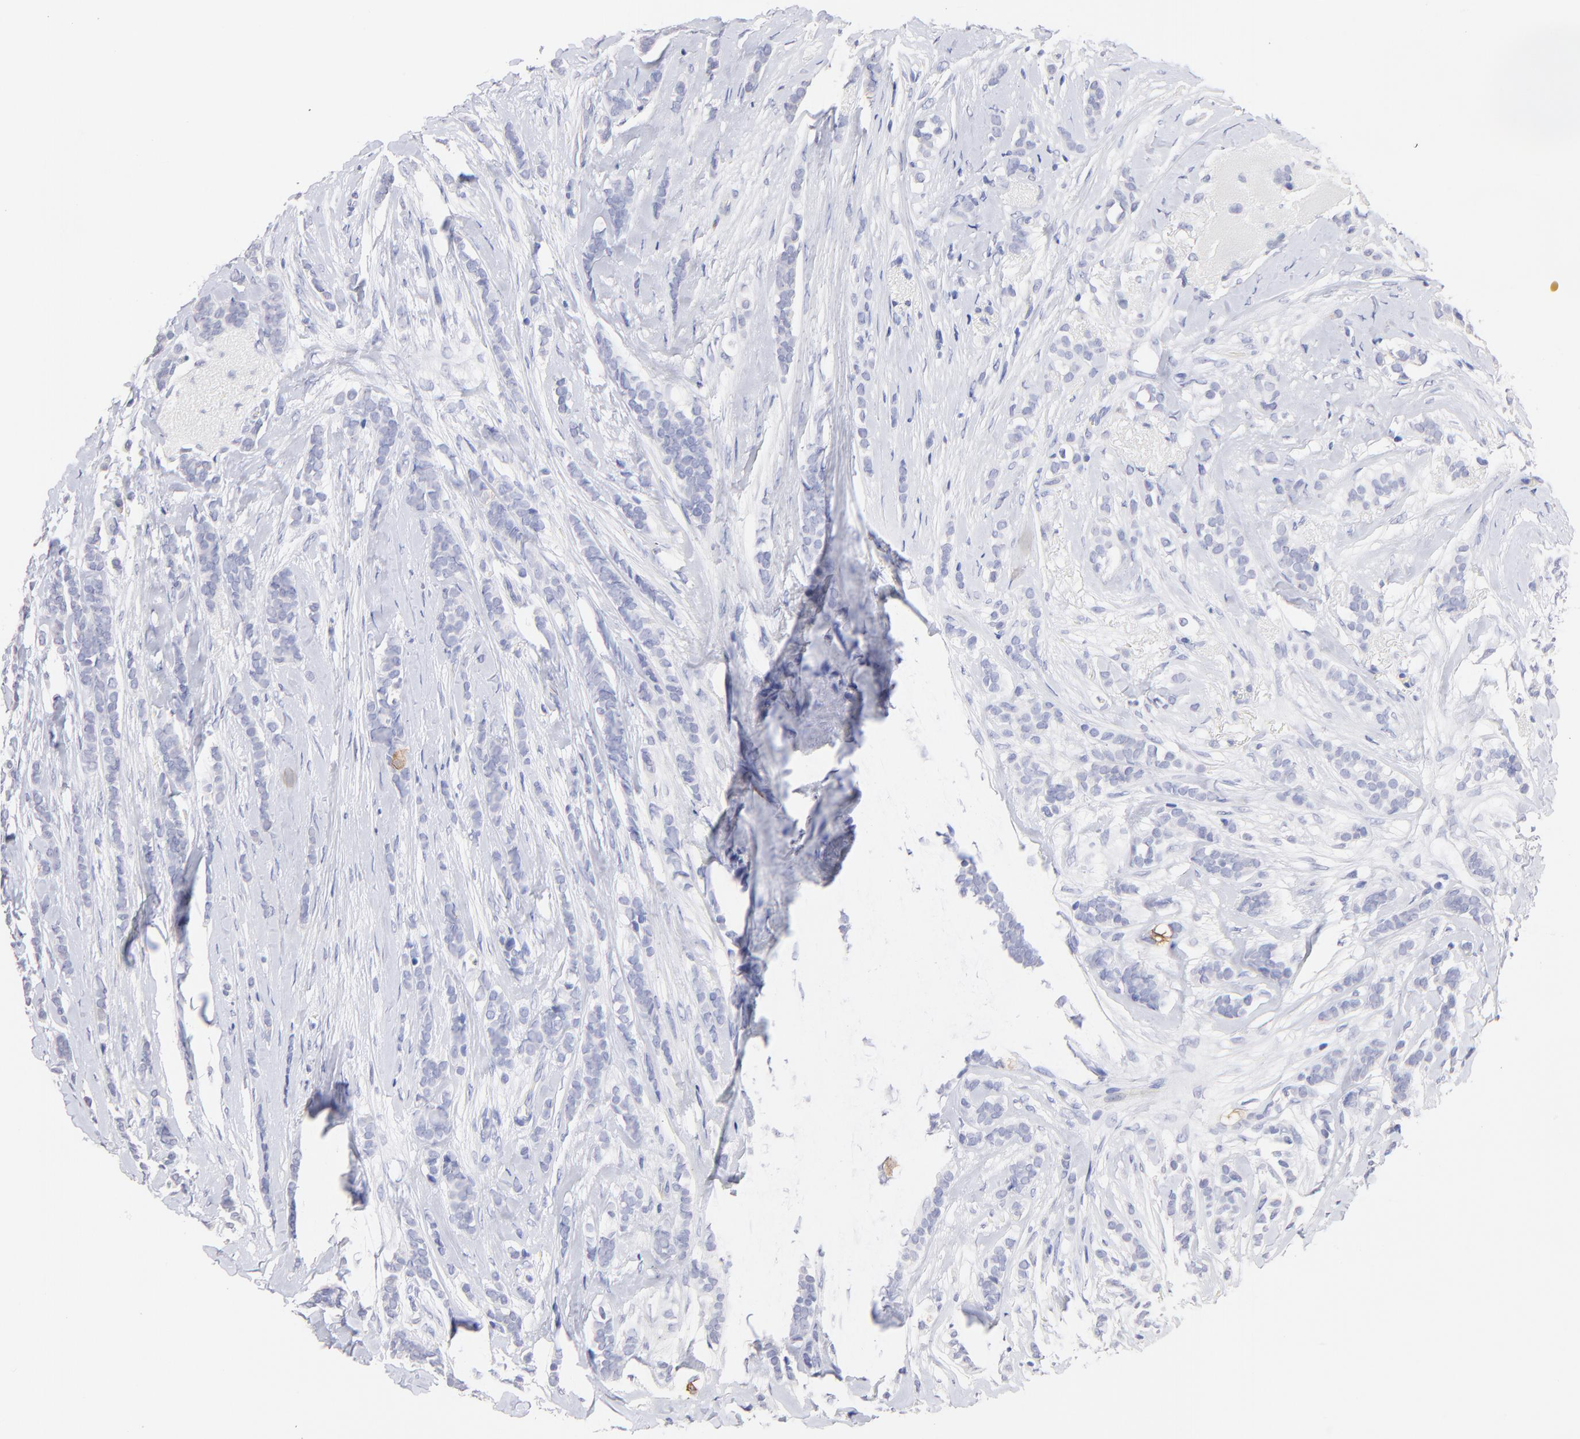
{"staining": {"intensity": "negative", "quantity": "none", "location": "none"}, "tissue": "breast cancer", "cell_type": "Tumor cells", "image_type": "cancer", "snomed": [{"axis": "morphology", "description": "Lobular carcinoma"}, {"axis": "topography", "description": "Breast"}], "caption": "This is a micrograph of immunohistochemistry (IHC) staining of breast cancer, which shows no positivity in tumor cells. The staining was performed using DAB to visualize the protein expression in brown, while the nuclei were stained in blue with hematoxylin (Magnification: 20x).", "gene": "CFAP57", "patient": {"sex": "female", "age": 56}}